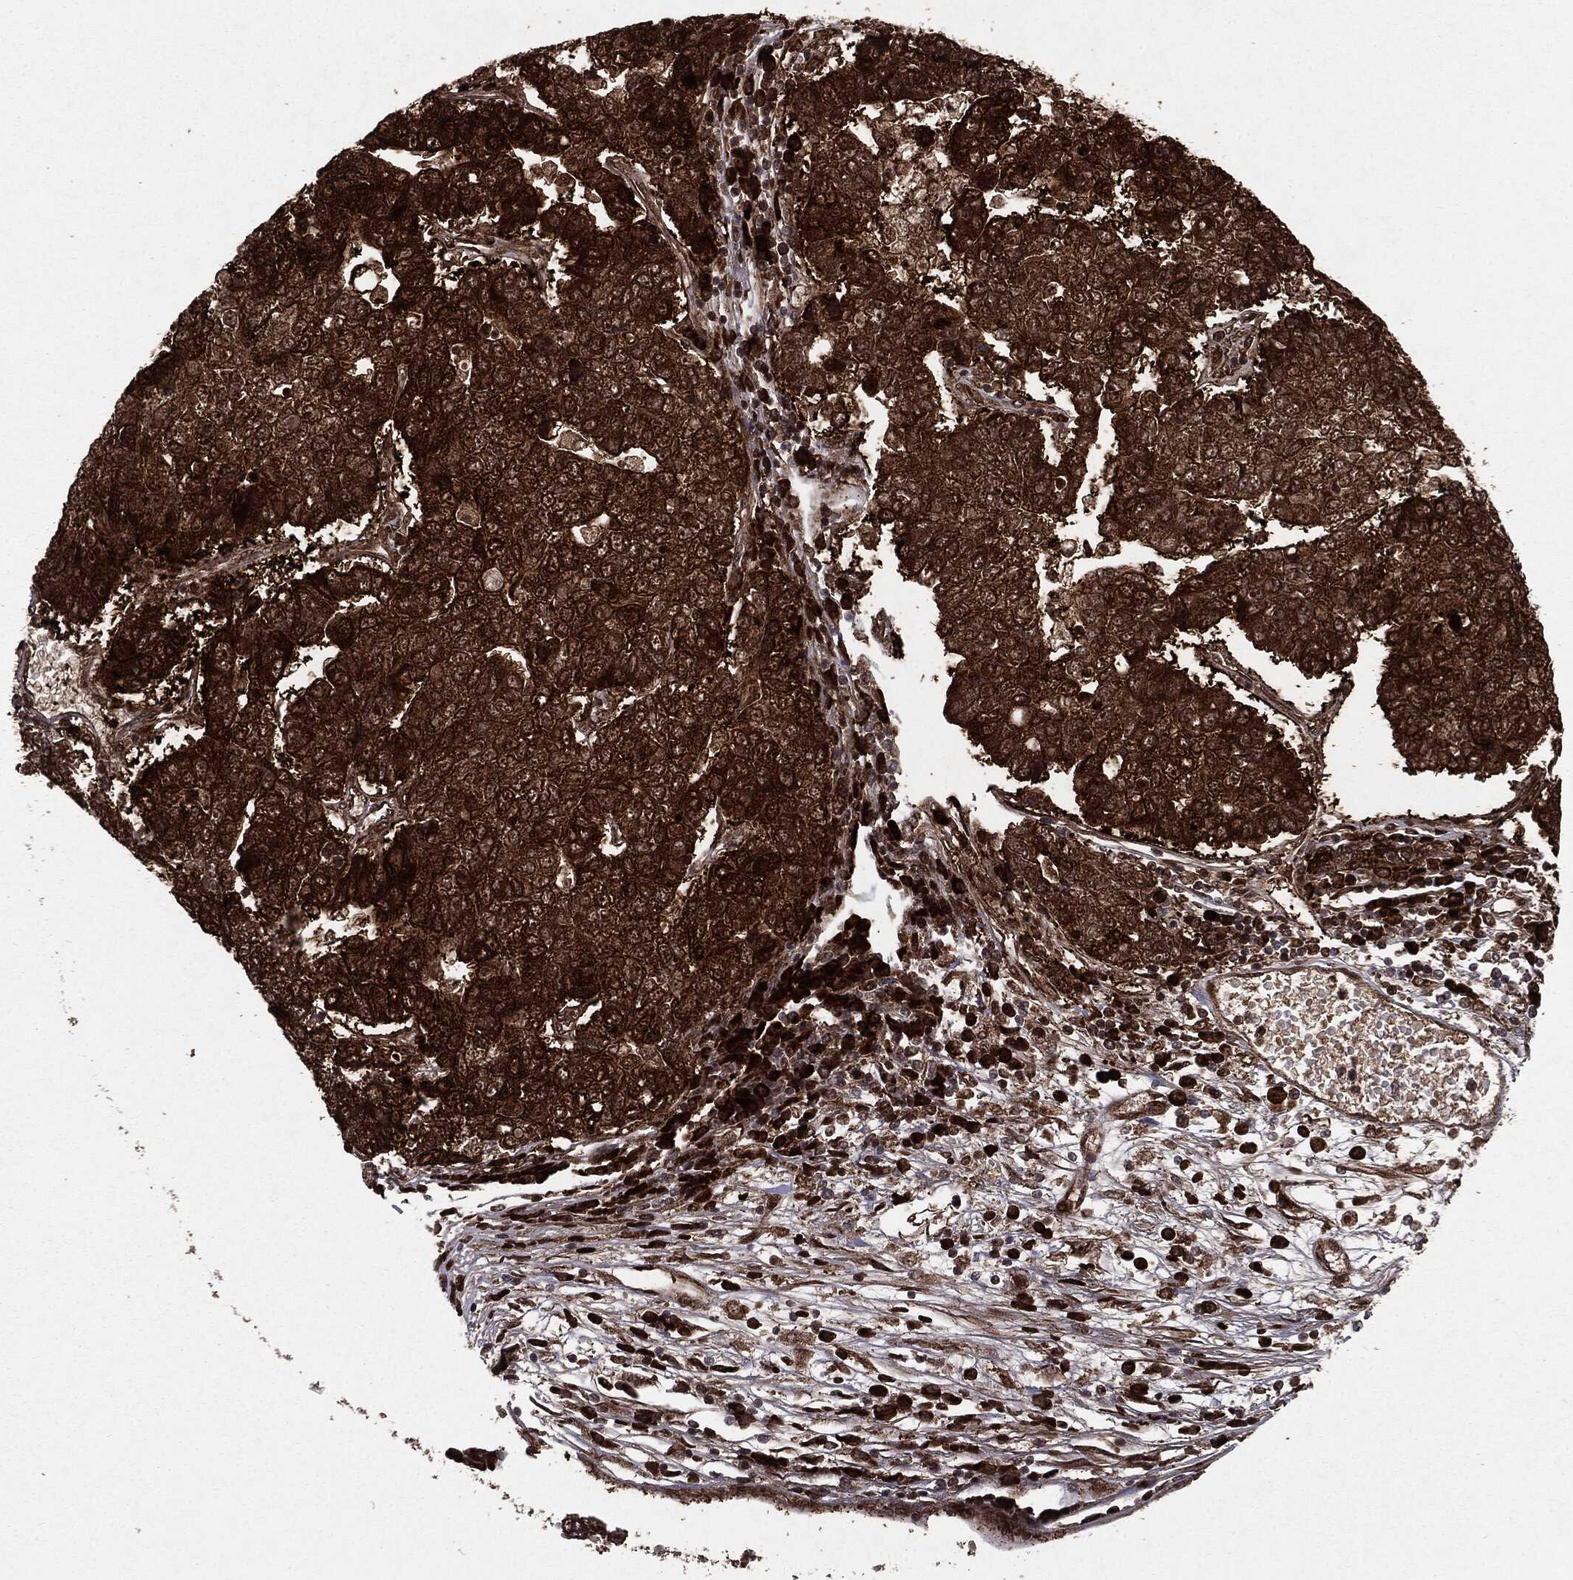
{"staining": {"intensity": "strong", "quantity": ">75%", "location": "cytoplasmic/membranous"}, "tissue": "pancreatic cancer", "cell_type": "Tumor cells", "image_type": "cancer", "snomed": [{"axis": "morphology", "description": "Adenocarcinoma, NOS"}, {"axis": "topography", "description": "Pancreas"}], "caption": "About >75% of tumor cells in human adenocarcinoma (pancreatic) exhibit strong cytoplasmic/membranous protein staining as visualized by brown immunohistochemical staining.", "gene": "OTUB1", "patient": {"sex": "female", "age": 61}}